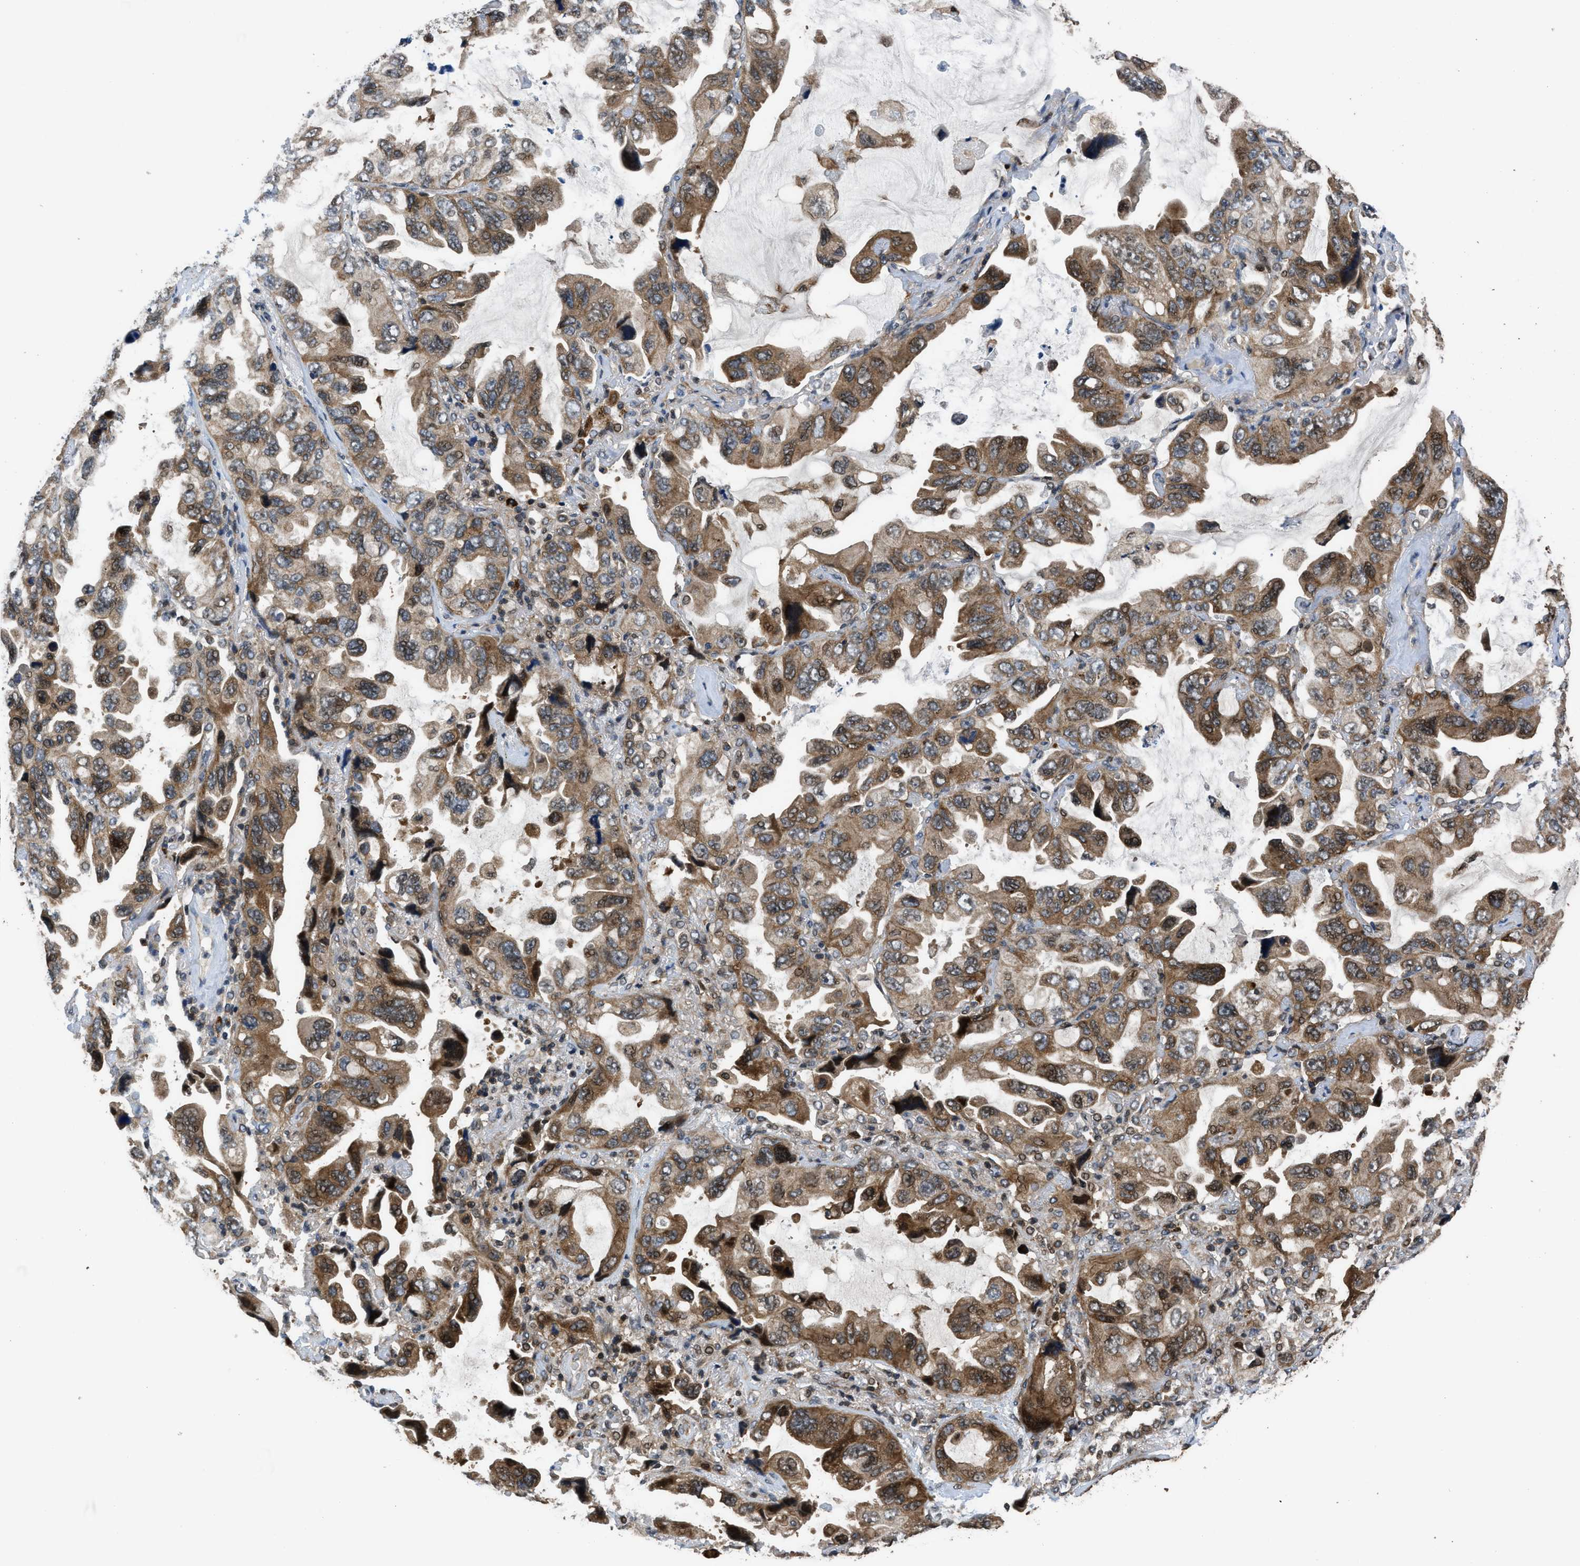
{"staining": {"intensity": "strong", "quantity": ">75%", "location": "cytoplasmic/membranous,nuclear"}, "tissue": "lung cancer", "cell_type": "Tumor cells", "image_type": "cancer", "snomed": [{"axis": "morphology", "description": "Squamous cell carcinoma, NOS"}, {"axis": "topography", "description": "Lung"}], "caption": "DAB immunohistochemical staining of lung cancer (squamous cell carcinoma) exhibits strong cytoplasmic/membranous and nuclear protein positivity in about >75% of tumor cells. Ihc stains the protein of interest in brown and the nuclei are stained blue.", "gene": "CTBS", "patient": {"sex": "female", "age": 73}}